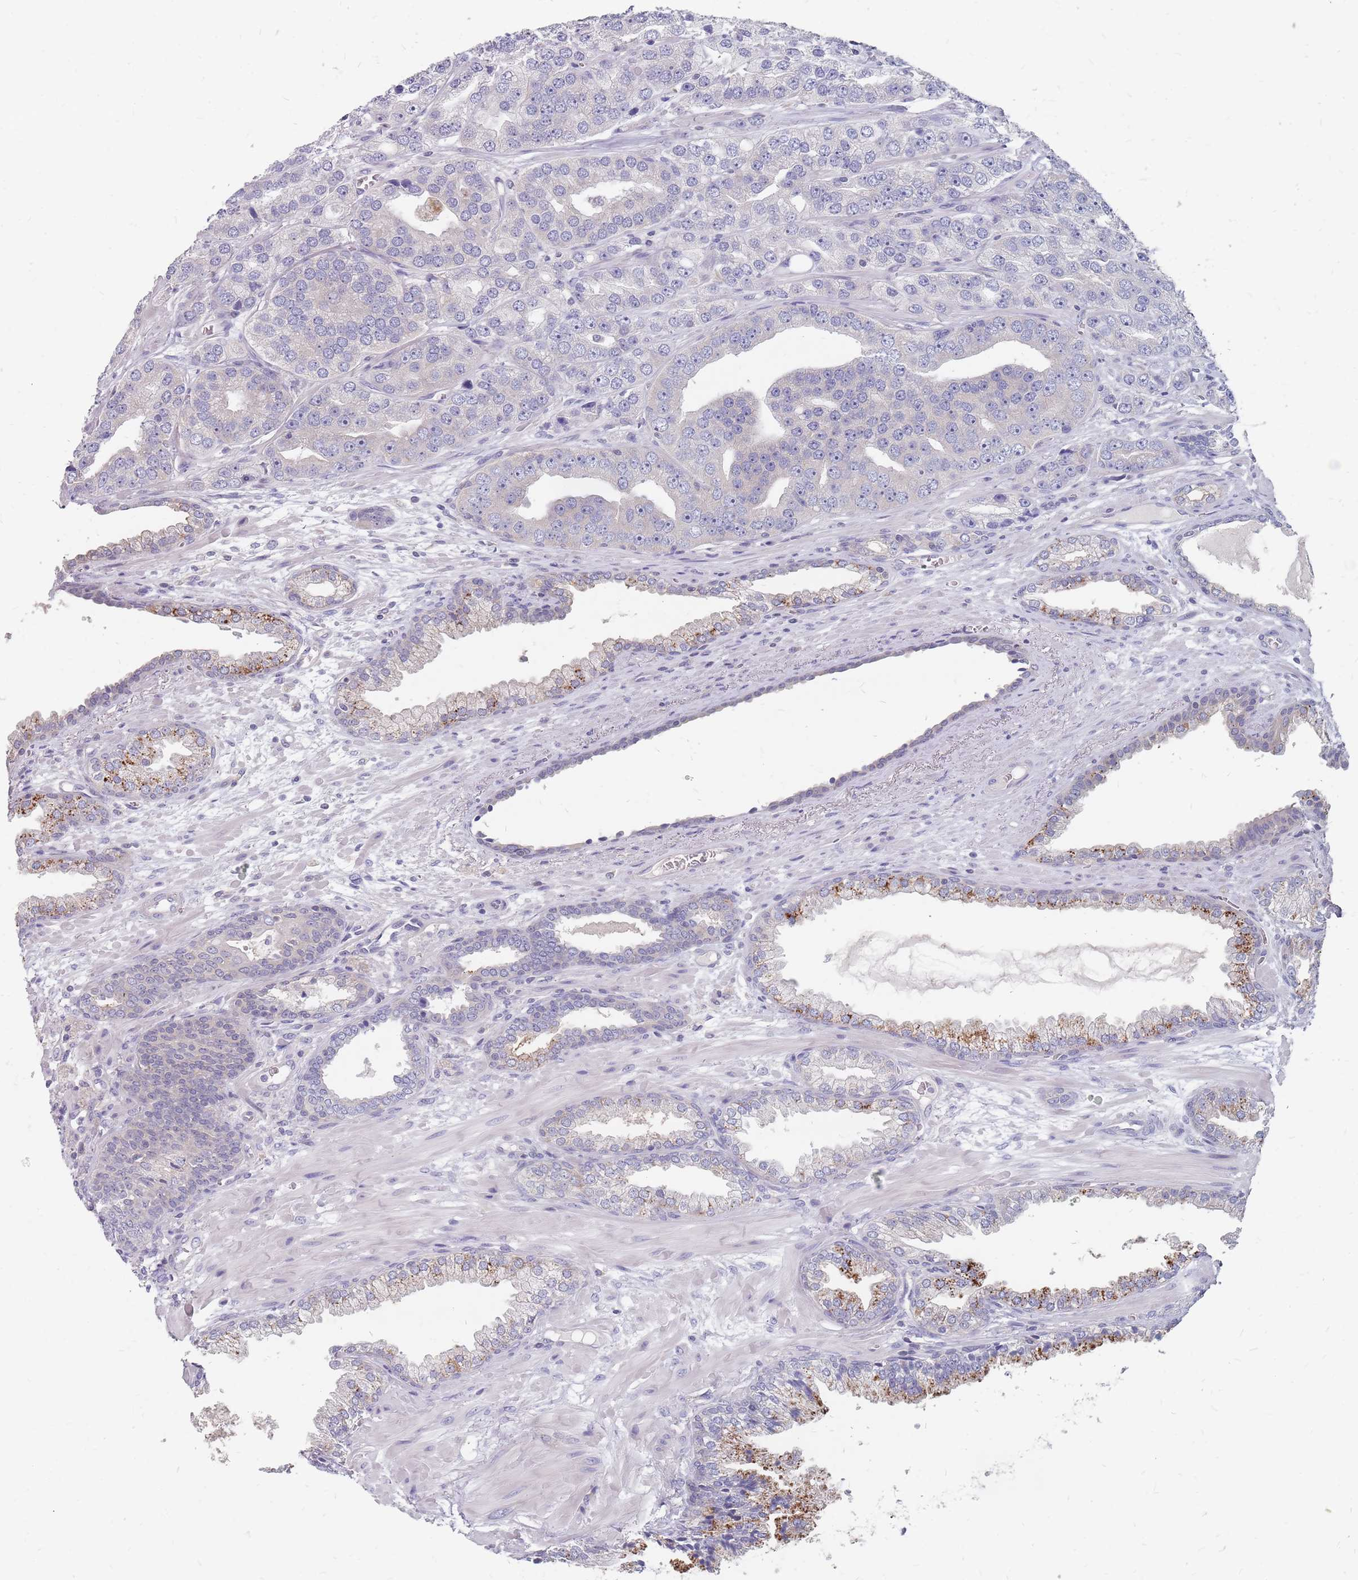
{"staining": {"intensity": "negative", "quantity": "none", "location": "none"}, "tissue": "prostate cancer", "cell_type": "Tumor cells", "image_type": "cancer", "snomed": [{"axis": "morphology", "description": "Adenocarcinoma, High grade"}, {"axis": "topography", "description": "Prostate"}], "caption": "Immunohistochemical staining of human adenocarcinoma (high-grade) (prostate) exhibits no significant staining in tumor cells.", "gene": "CMTR2", "patient": {"sex": "male", "age": 71}}